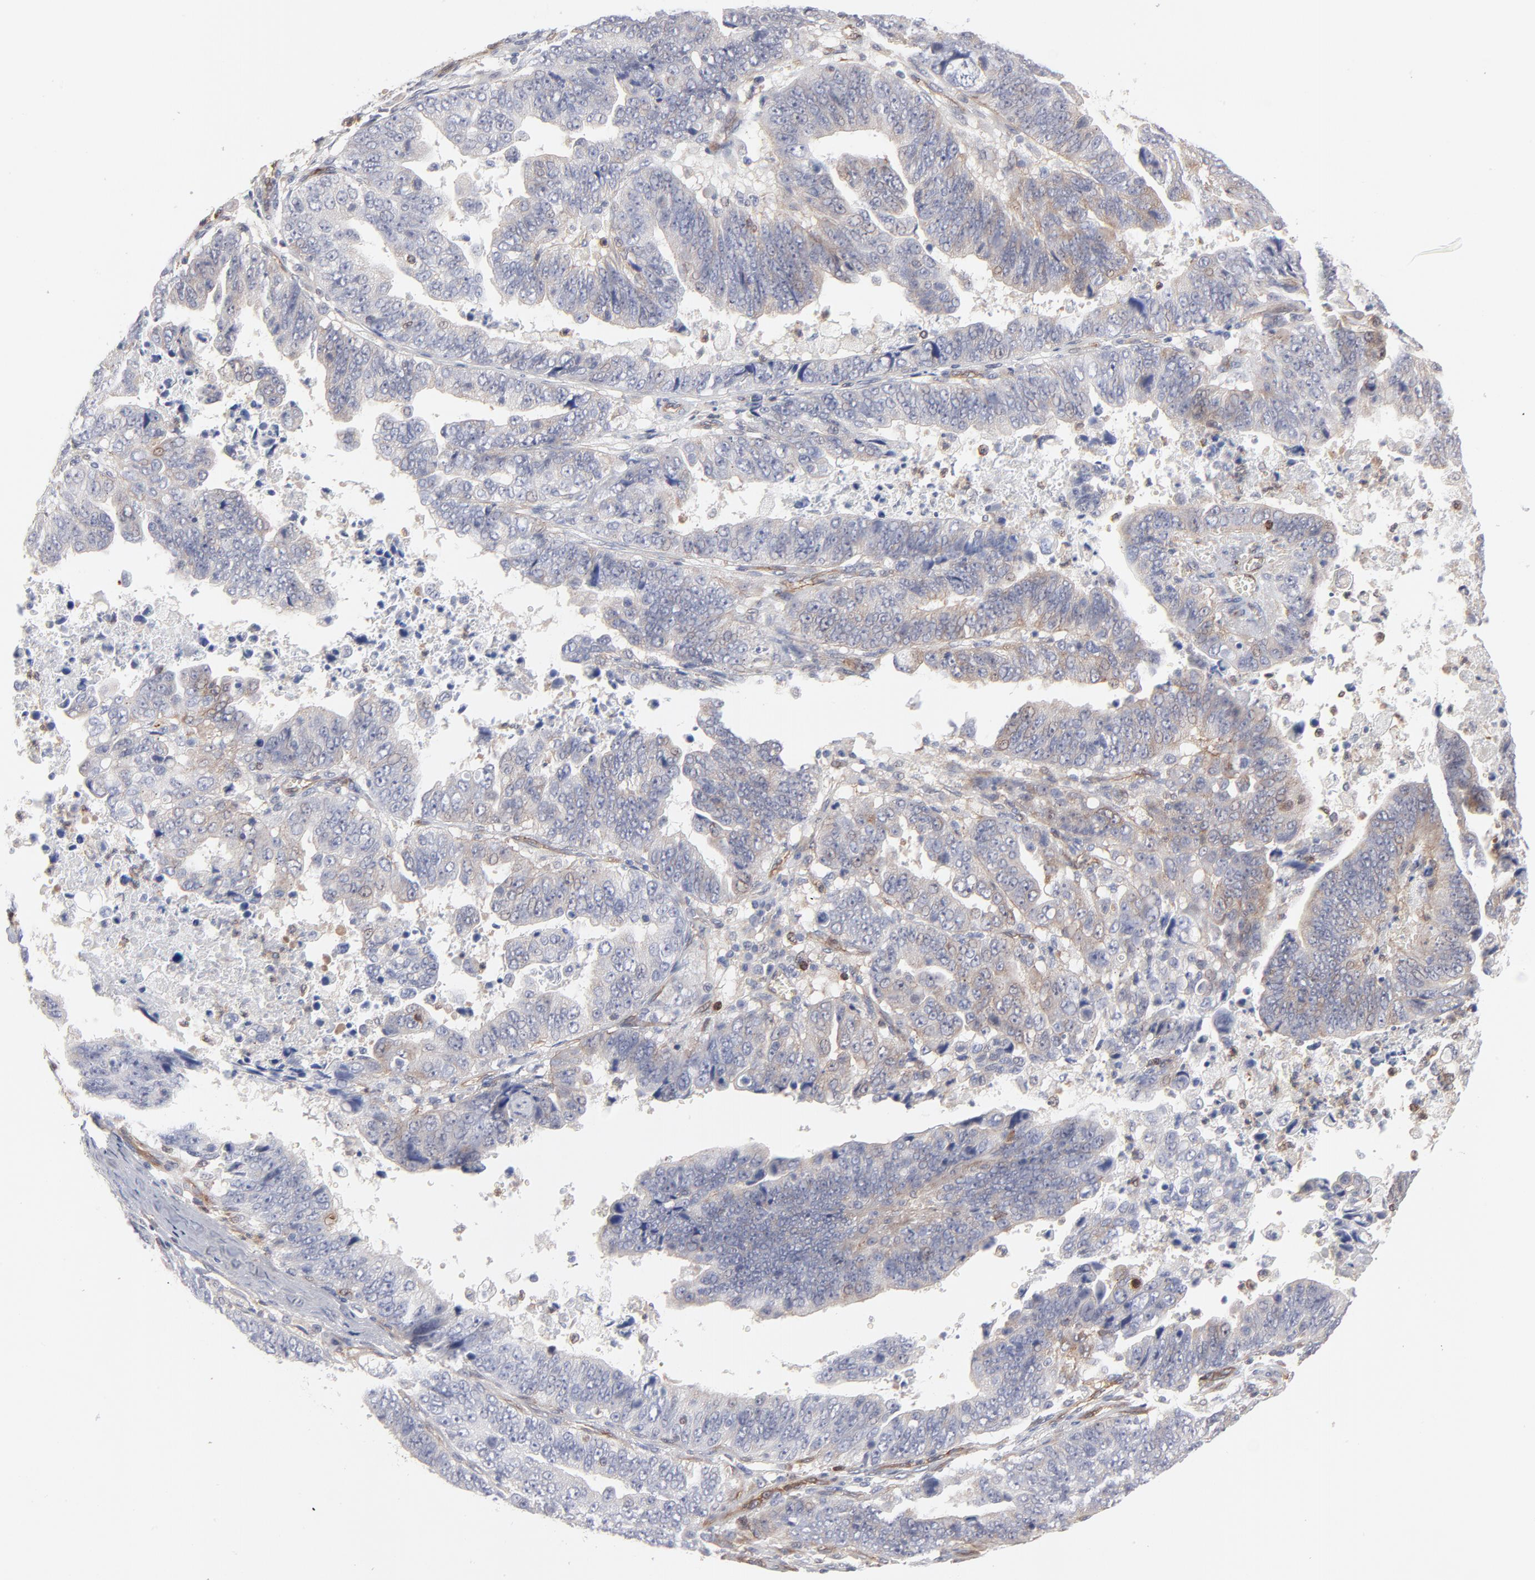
{"staining": {"intensity": "negative", "quantity": "none", "location": "none"}, "tissue": "stomach cancer", "cell_type": "Tumor cells", "image_type": "cancer", "snomed": [{"axis": "morphology", "description": "Adenocarcinoma, NOS"}, {"axis": "topography", "description": "Stomach, upper"}], "caption": "This histopathology image is of stomach cancer stained with immunohistochemistry (IHC) to label a protein in brown with the nuclei are counter-stained blue. There is no expression in tumor cells.", "gene": "PXN", "patient": {"sex": "female", "age": 50}}